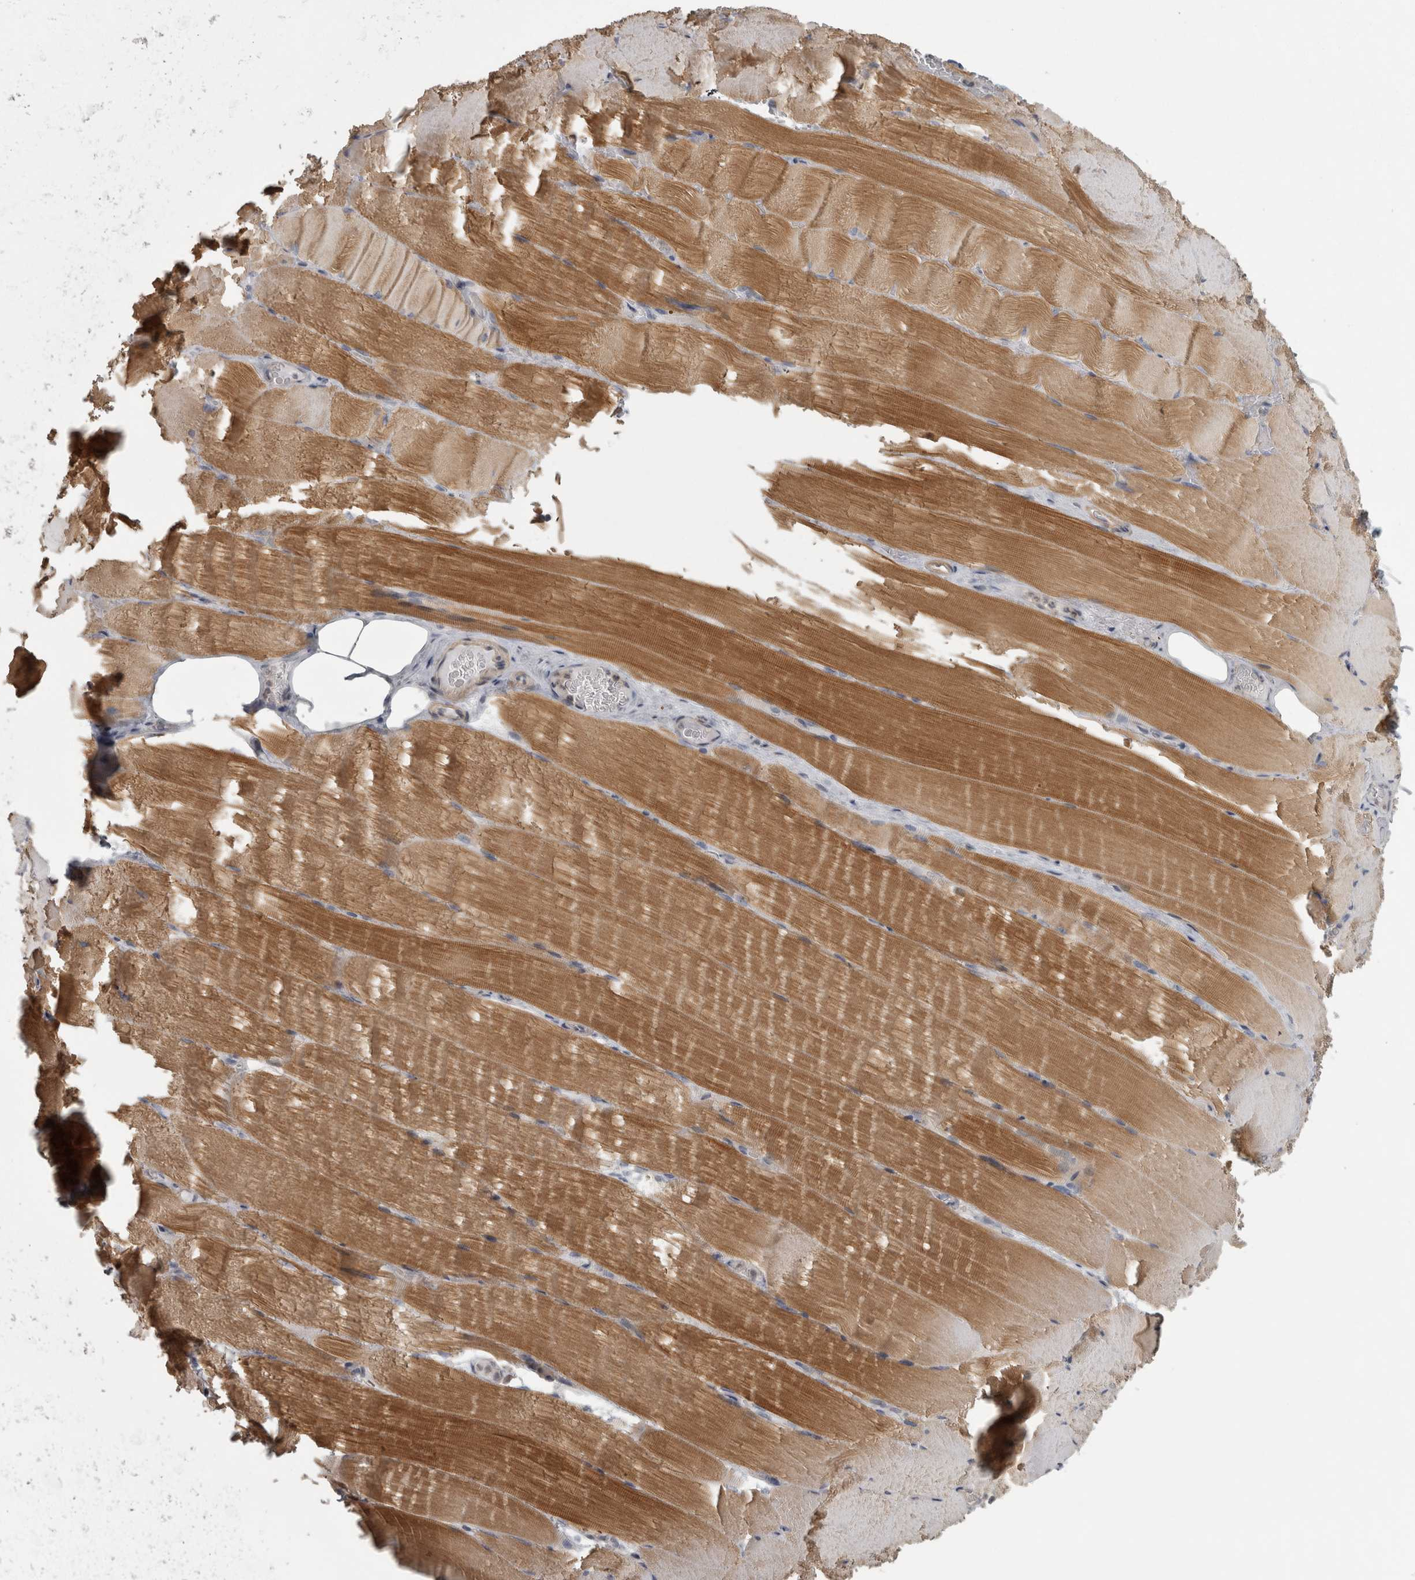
{"staining": {"intensity": "moderate", "quantity": "25%-75%", "location": "cytoplasmic/membranous"}, "tissue": "skeletal muscle", "cell_type": "Myocytes", "image_type": "normal", "snomed": [{"axis": "morphology", "description": "Normal tissue, NOS"}, {"axis": "topography", "description": "Skeletal muscle"}, {"axis": "topography", "description": "Parathyroid gland"}], "caption": "Protein expression analysis of benign skeletal muscle exhibits moderate cytoplasmic/membranous positivity in about 25%-75% of myocytes.", "gene": "PPP1R12B", "patient": {"sex": "female", "age": 37}}